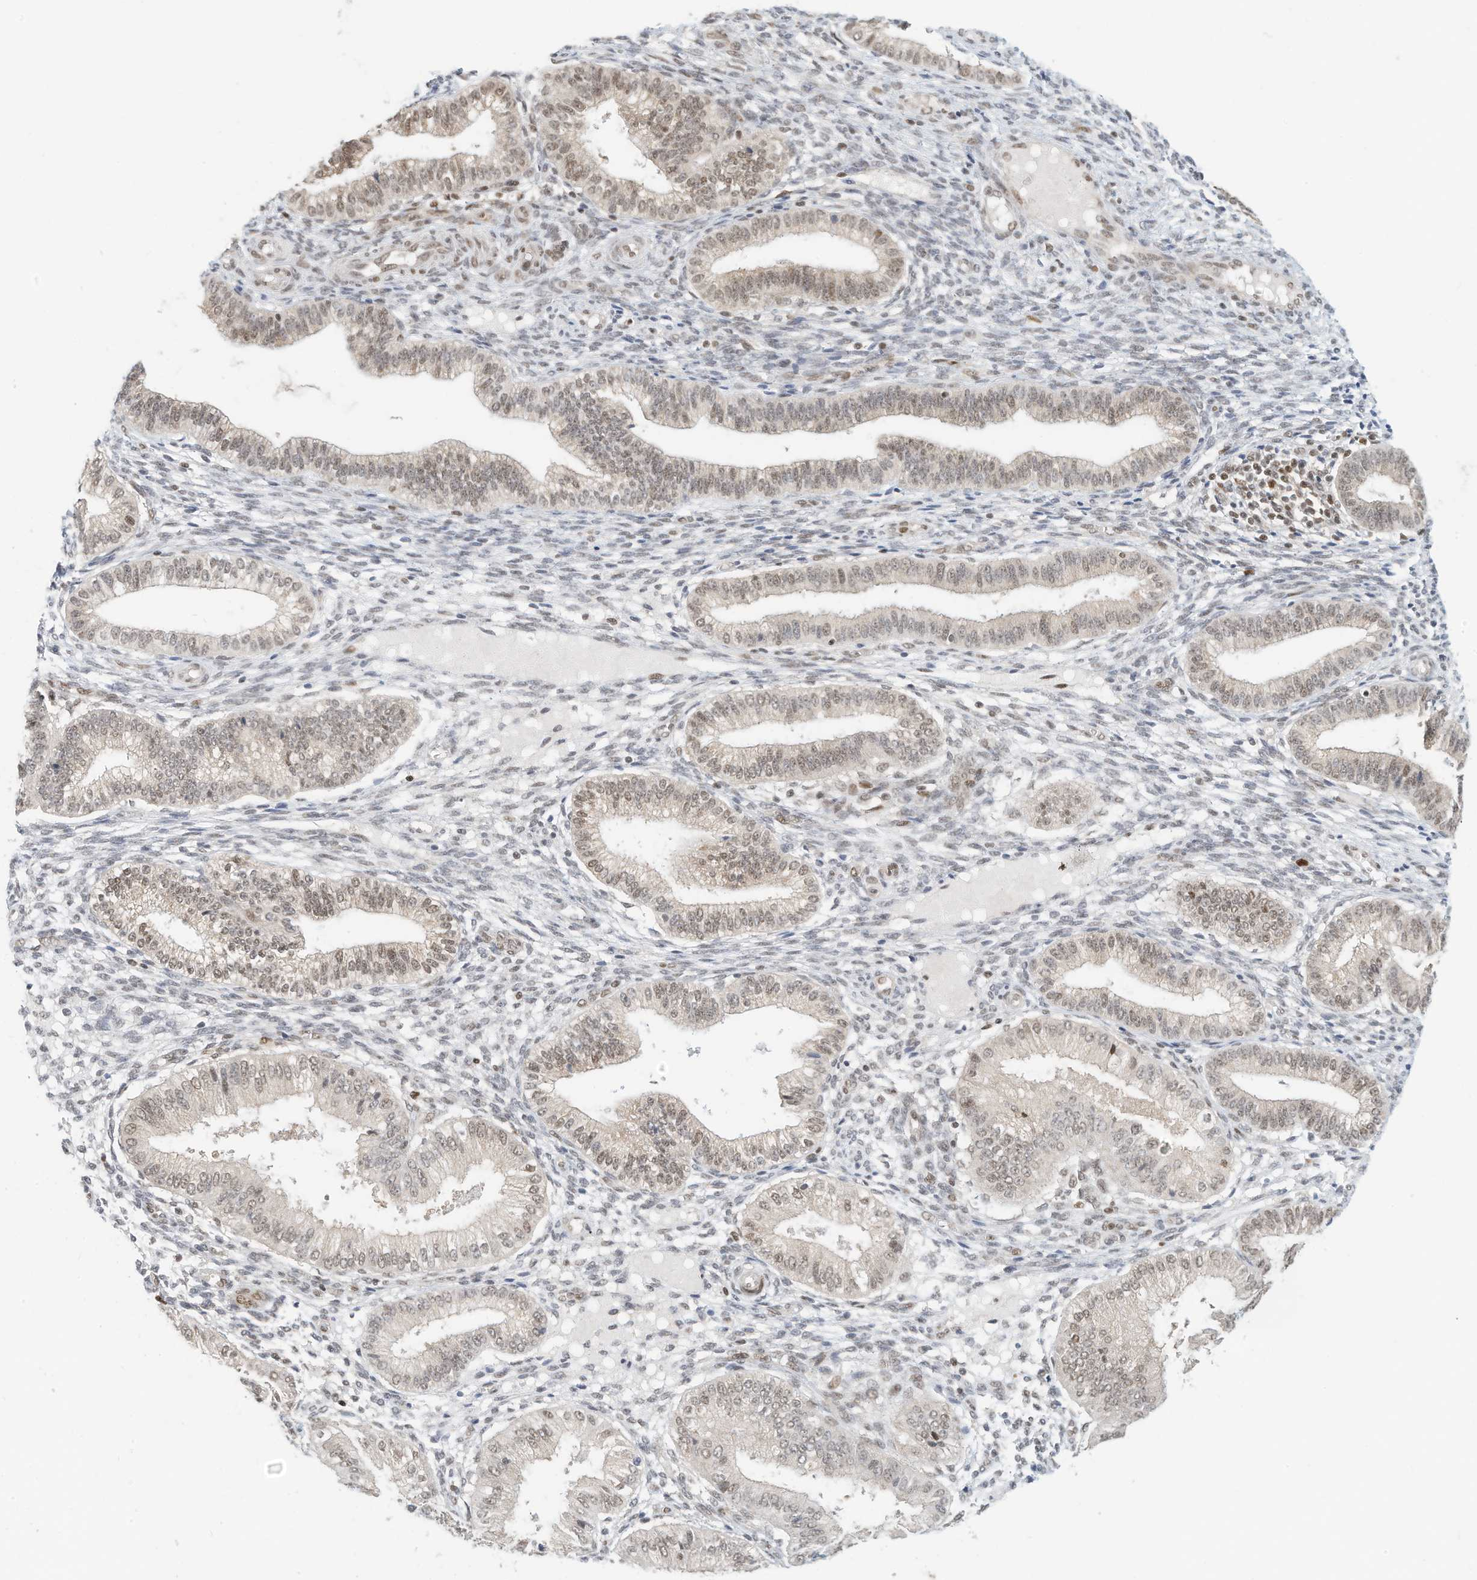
{"staining": {"intensity": "negative", "quantity": "none", "location": "none"}, "tissue": "endometrium", "cell_type": "Cells in endometrial stroma", "image_type": "normal", "snomed": [{"axis": "morphology", "description": "Normal tissue, NOS"}, {"axis": "topography", "description": "Endometrium"}], "caption": "Immunohistochemistry histopathology image of benign endometrium stained for a protein (brown), which displays no positivity in cells in endometrial stroma.", "gene": "OGT", "patient": {"sex": "female", "age": 39}}